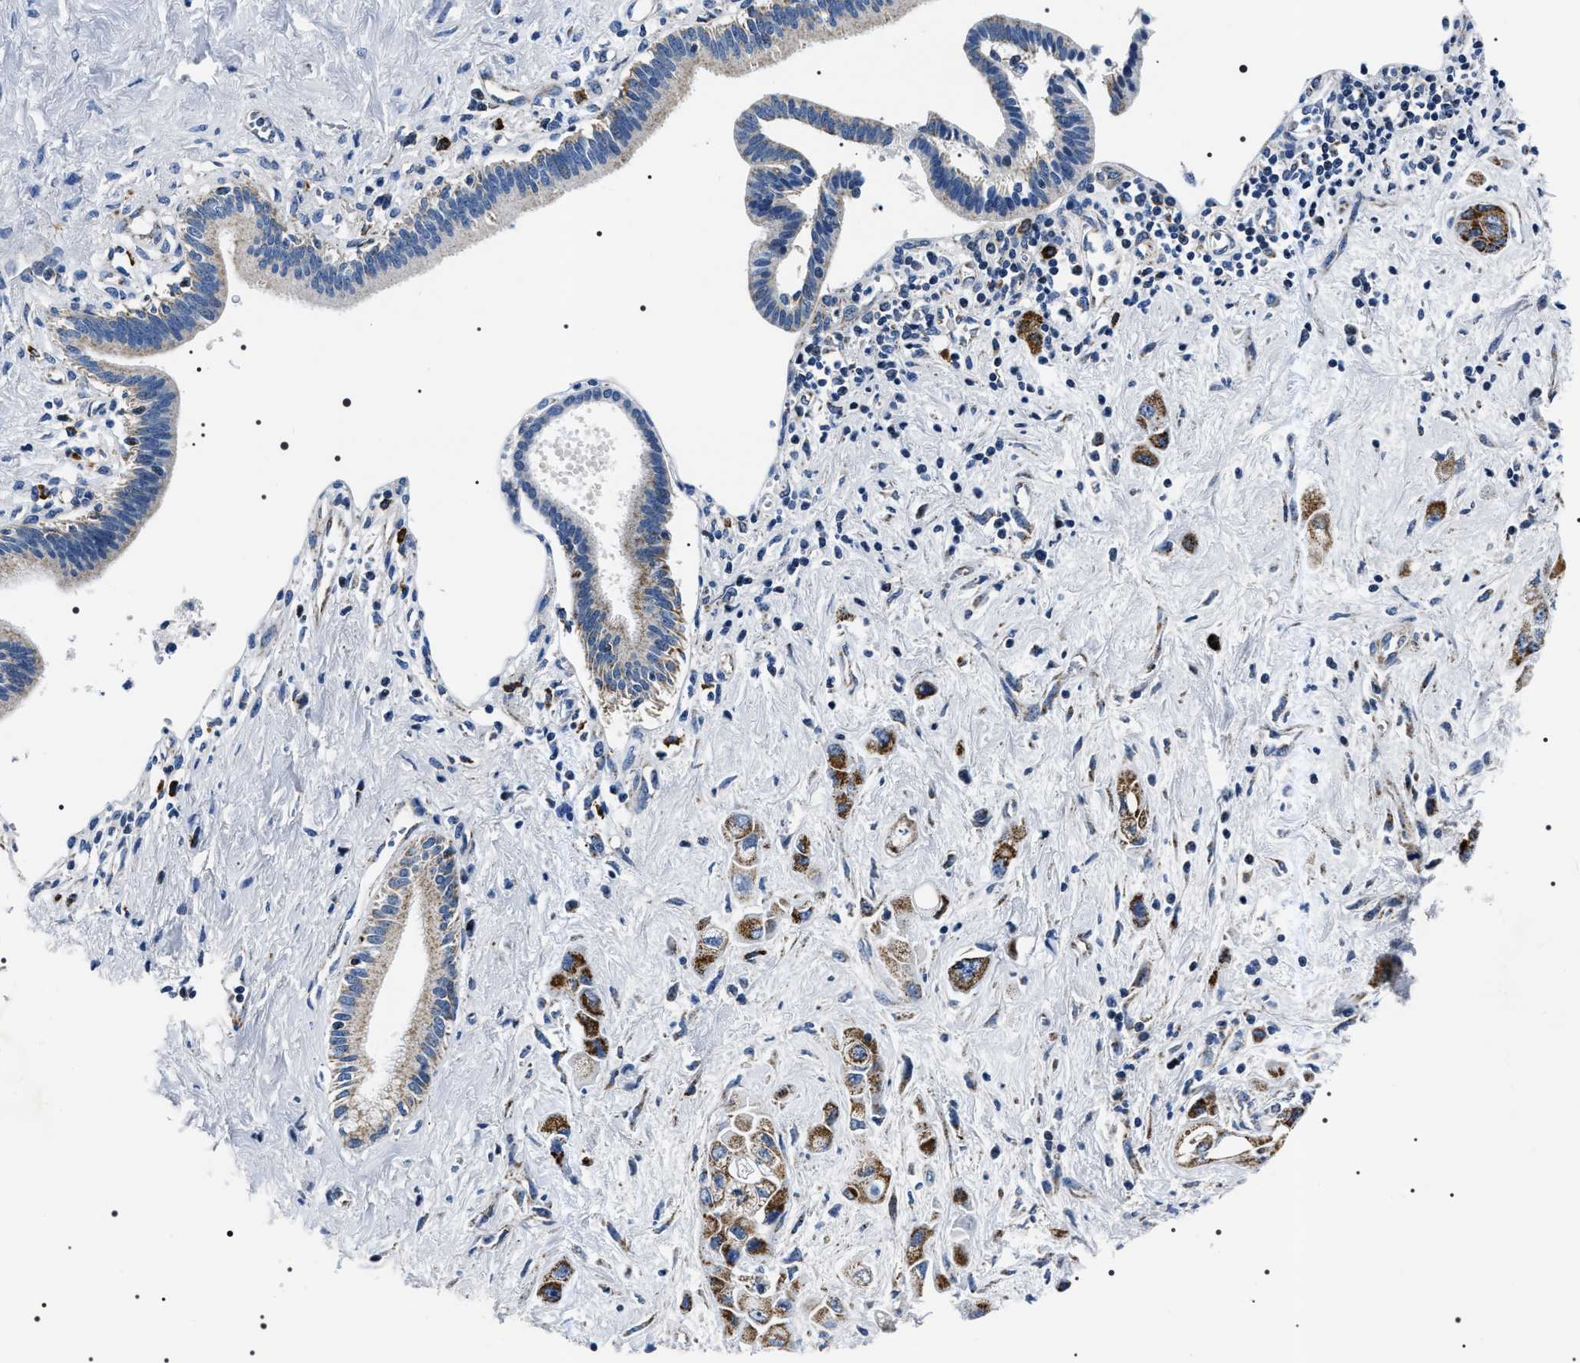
{"staining": {"intensity": "moderate", "quantity": "<25%", "location": "cytoplasmic/membranous"}, "tissue": "pancreatic cancer", "cell_type": "Tumor cells", "image_type": "cancer", "snomed": [{"axis": "morphology", "description": "Adenocarcinoma, NOS"}, {"axis": "topography", "description": "Pancreas"}], "caption": "DAB (3,3'-diaminobenzidine) immunohistochemical staining of pancreatic cancer (adenocarcinoma) exhibits moderate cytoplasmic/membranous protein staining in about <25% of tumor cells.", "gene": "NTMT1", "patient": {"sex": "female", "age": 66}}